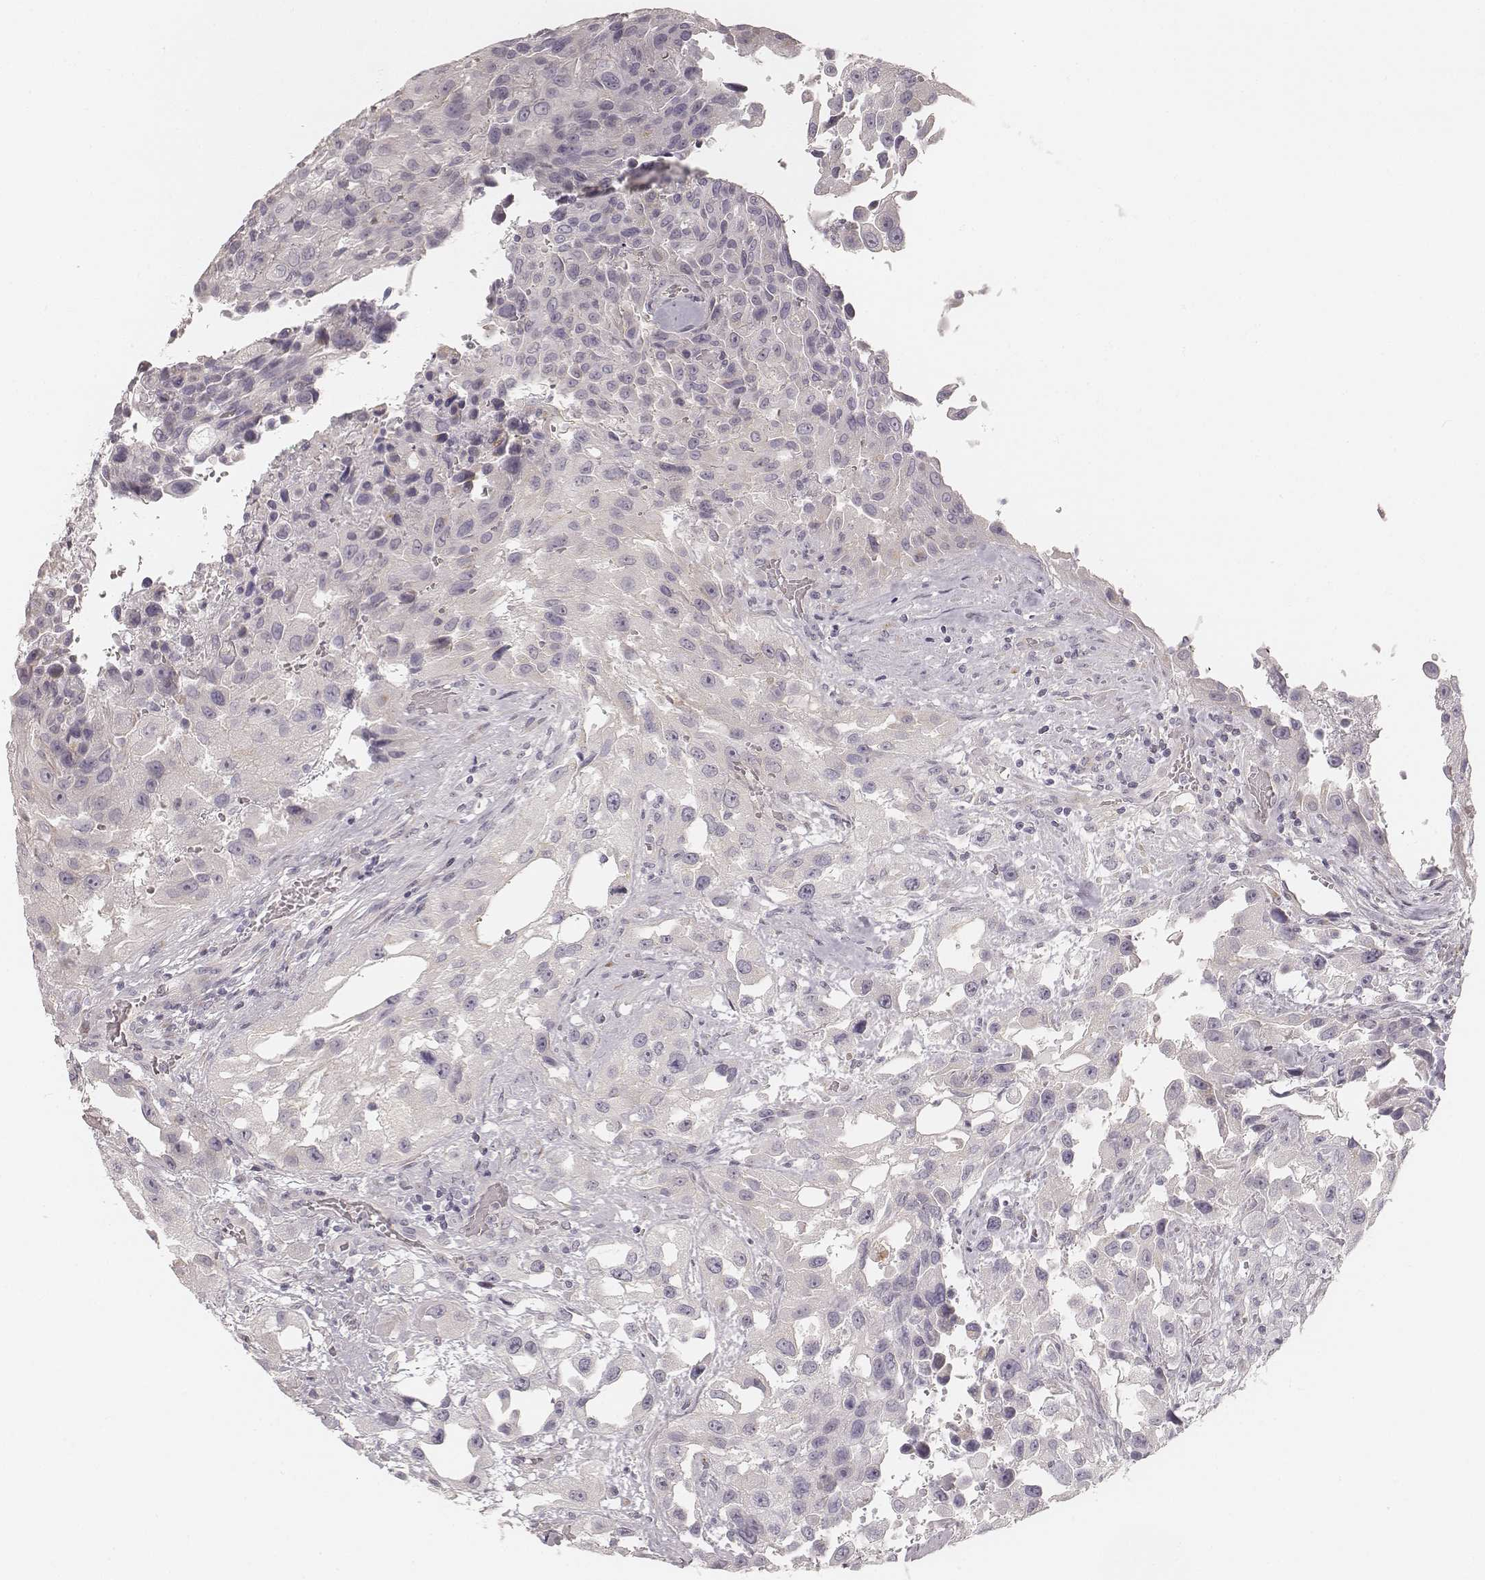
{"staining": {"intensity": "negative", "quantity": "none", "location": "none"}, "tissue": "urothelial cancer", "cell_type": "Tumor cells", "image_type": "cancer", "snomed": [{"axis": "morphology", "description": "Urothelial carcinoma, High grade"}, {"axis": "topography", "description": "Urinary bladder"}], "caption": "High-grade urothelial carcinoma was stained to show a protein in brown. There is no significant expression in tumor cells.", "gene": "HNF4G", "patient": {"sex": "male", "age": 79}}